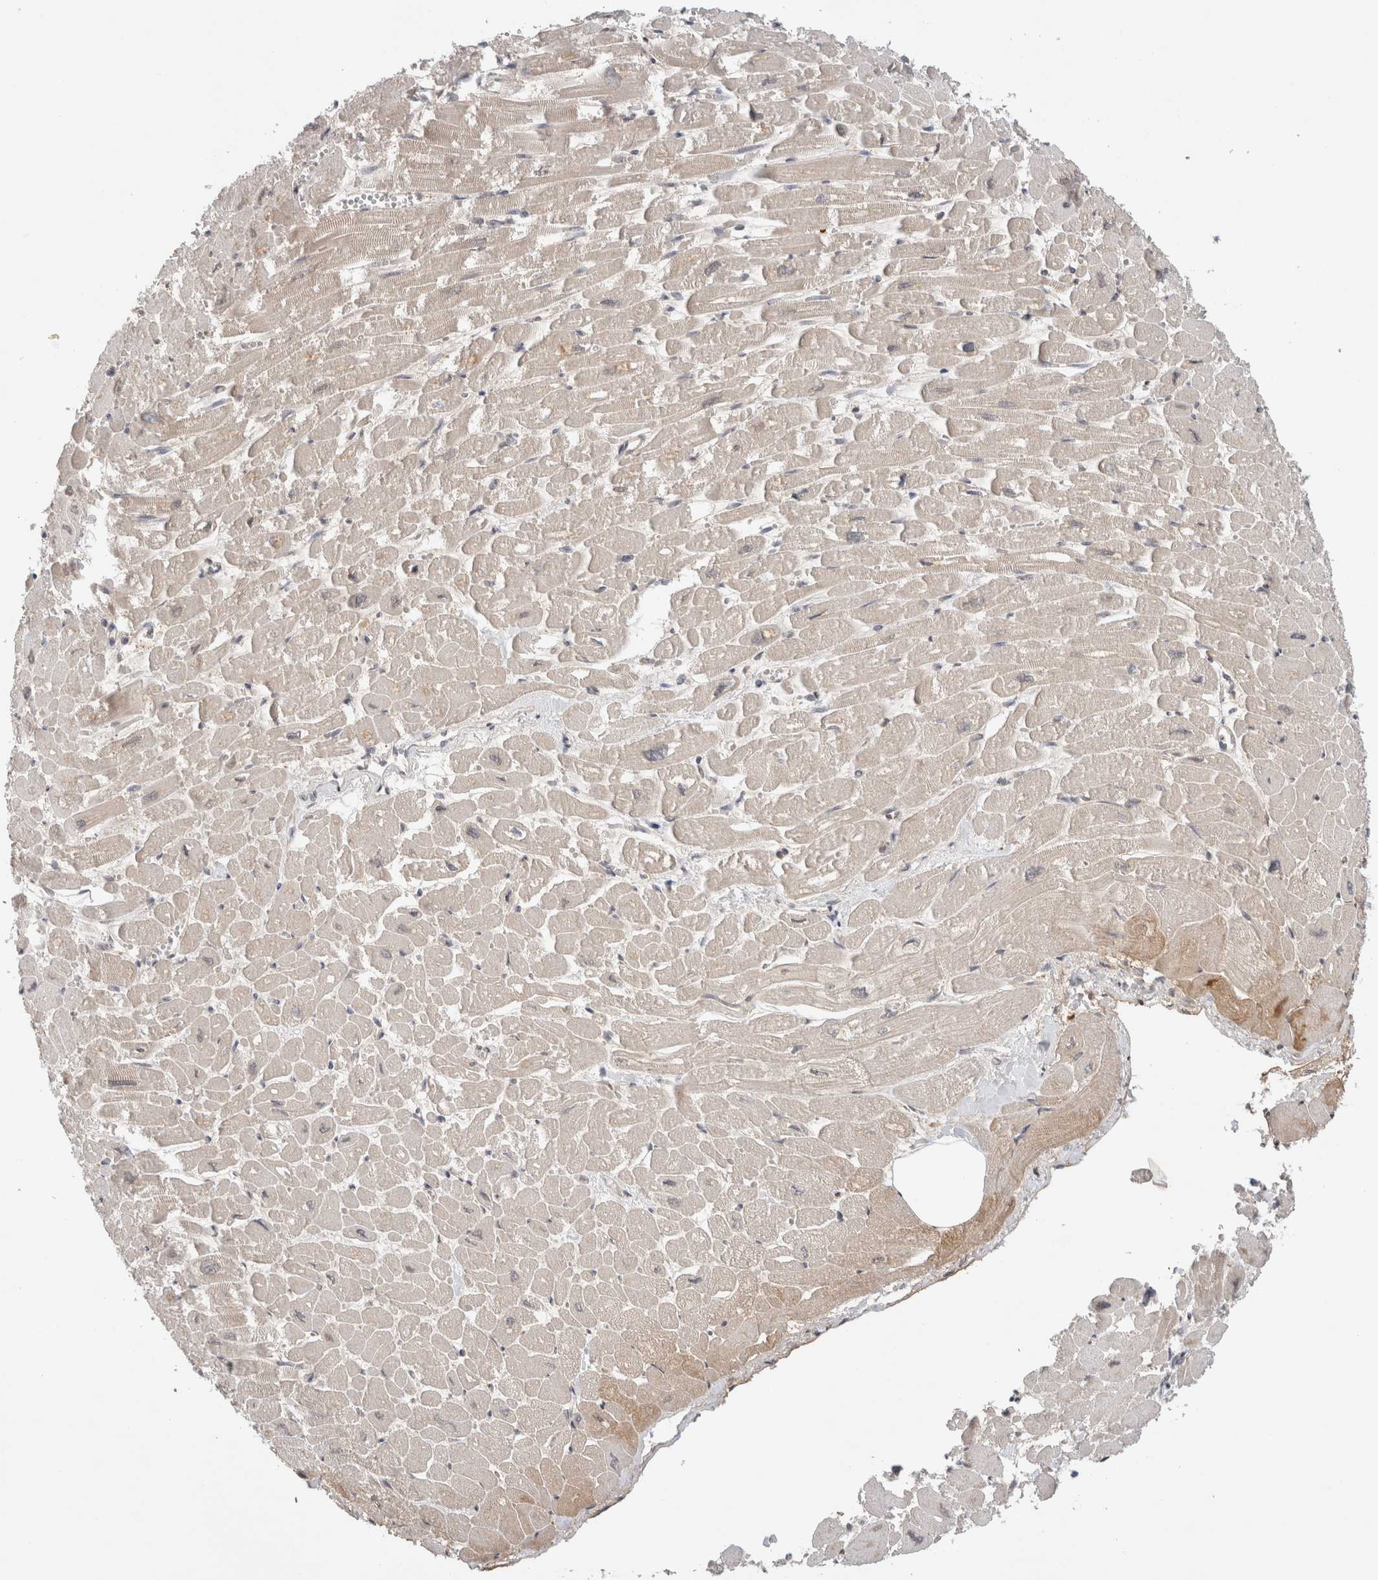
{"staining": {"intensity": "weak", "quantity": "25%-75%", "location": "cytoplasmic/membranous"}, "tissue": "heart muscle", "cell_type": "Cardiomyocytes", "image_type": "normal", "snomed": [{"axis": "morphology", "description": "Normal tissue, NOS"}, {"axis": "topography", "description": "Heart"}], "caption": "Normal heart muscle shows weak cytoplasmic/membranous expression in approximately 25%-75% of cardiomyocytes (DAB IHC with brightfield microscopy, high magnification)..", "gene": "SGK1", "patient": {"sex": "male", "age": 54}}